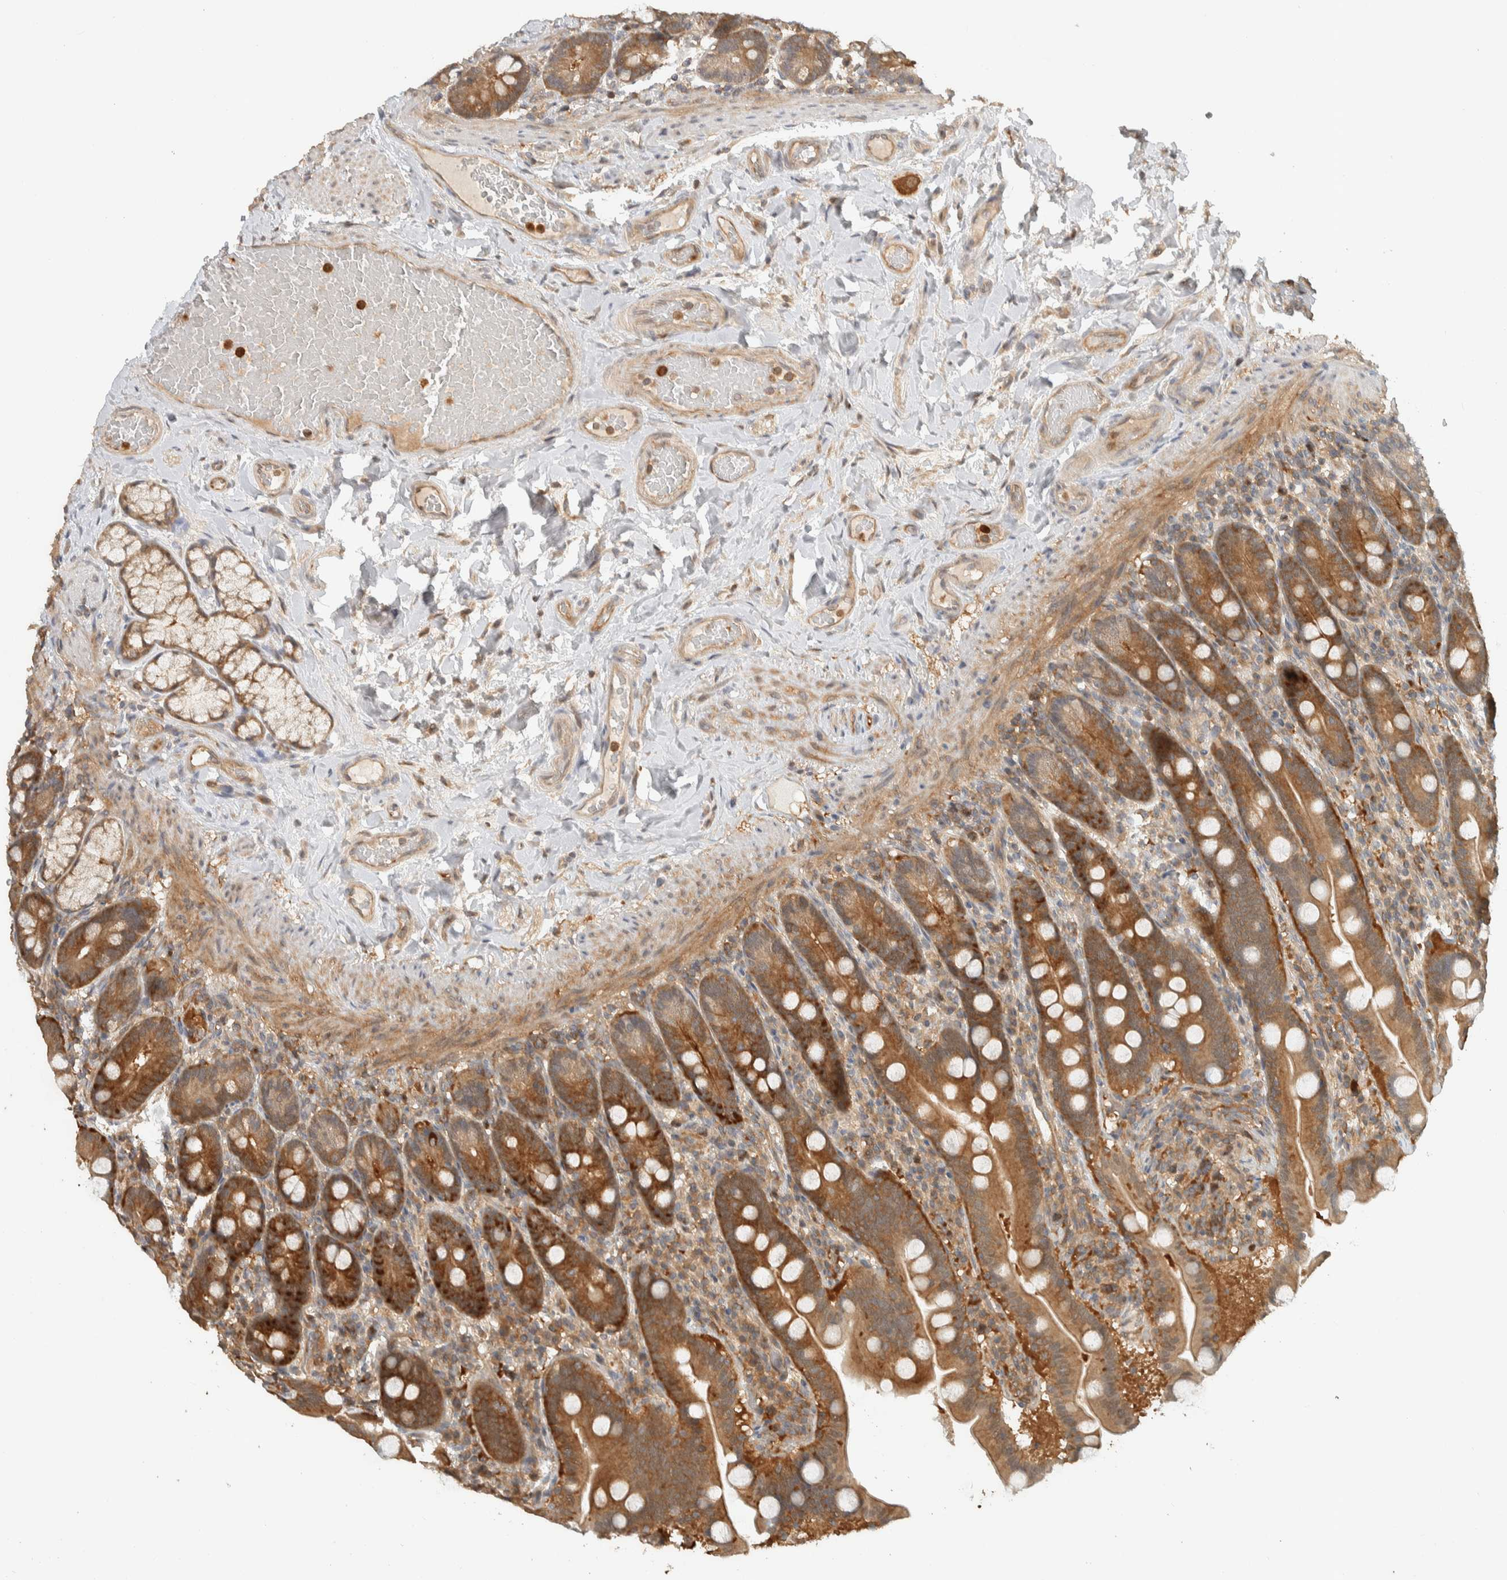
{"staining": {"intensity": "moderate", "quantity": ">75%", "location": "cytoplasmic/membranous"}, "tissue": "duodenum", "cell_type": "Glandular cells", "image_type": "normal", "snomed": [{"axis": "morphology", "description": "Normal tissue, NOS"}, {"axis": "topography", "description": "Duodenum"}], "caption": "High-power microscopy captured an IHC image of benign duodenum, revealing moderate cytoplasmic/membranous expression in approximately >75% of glandular cells. The staining was performed using DAB, with brown indicating positive protein expression. Nuclei are stained blue with hematoxylin.", "gene": "ADSS2", "patient": {"sex": "male", "age": 54}}